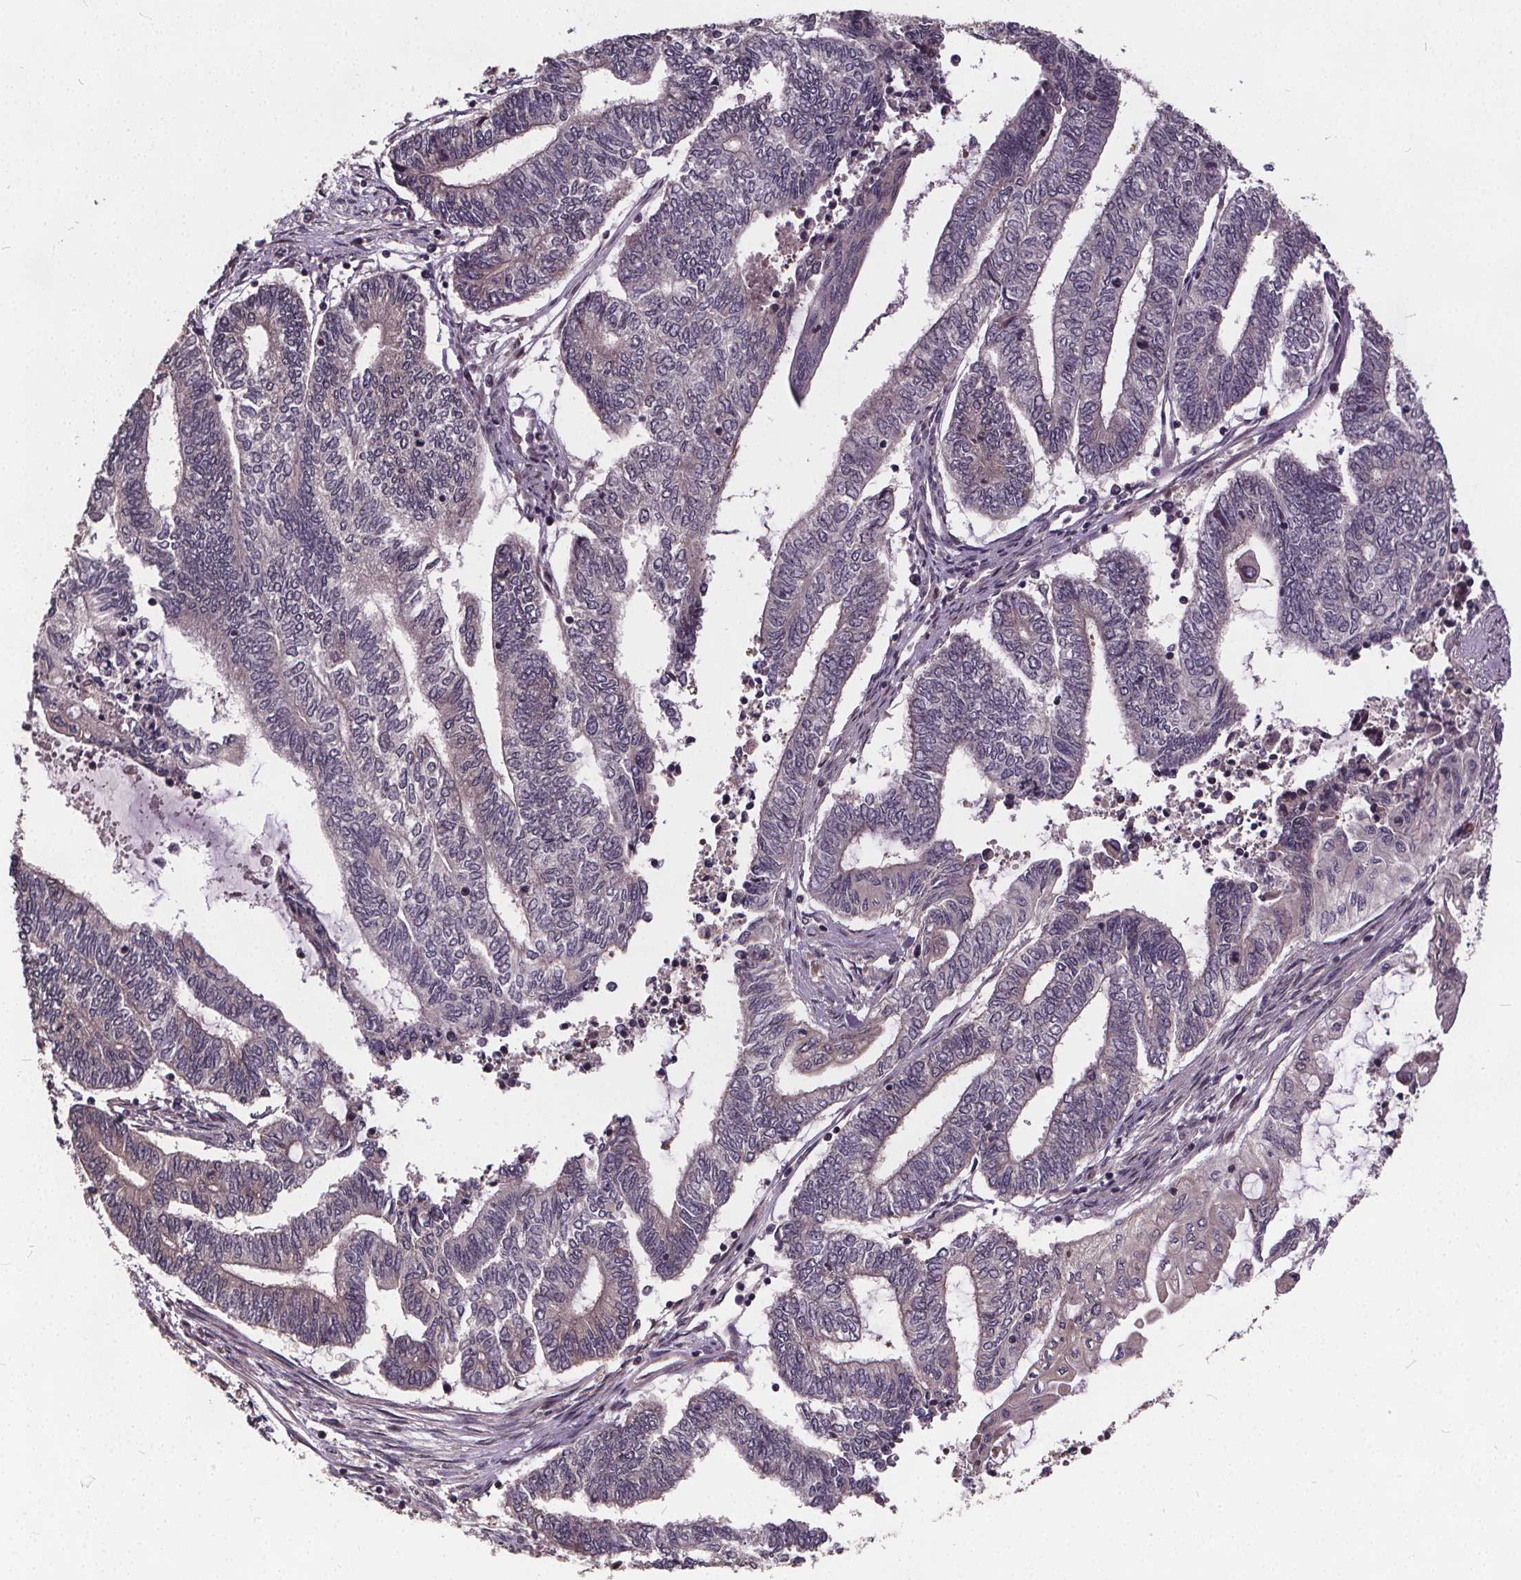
{"staining": {"intensity": "weak", "quantity": "<25%", "location": "cytoplasmic/membranous"}, "tissue": "endometrial cancer", "cell_type": "Tumor cells", "image_type": "cancer", "snomed": [{"axis": "morphology", "description": "Adenocarcinoma, NOS"}, {"axis": "topography", "description": "Uterus"}, {"axis": "topography", "description": "Endometrium"}], "caption": "The image shows no staining of tumor cells in endometrial cancer (adenocarcinoma).", "gene": "USP9X", "patient": {"sex": "female", "age": 70}}